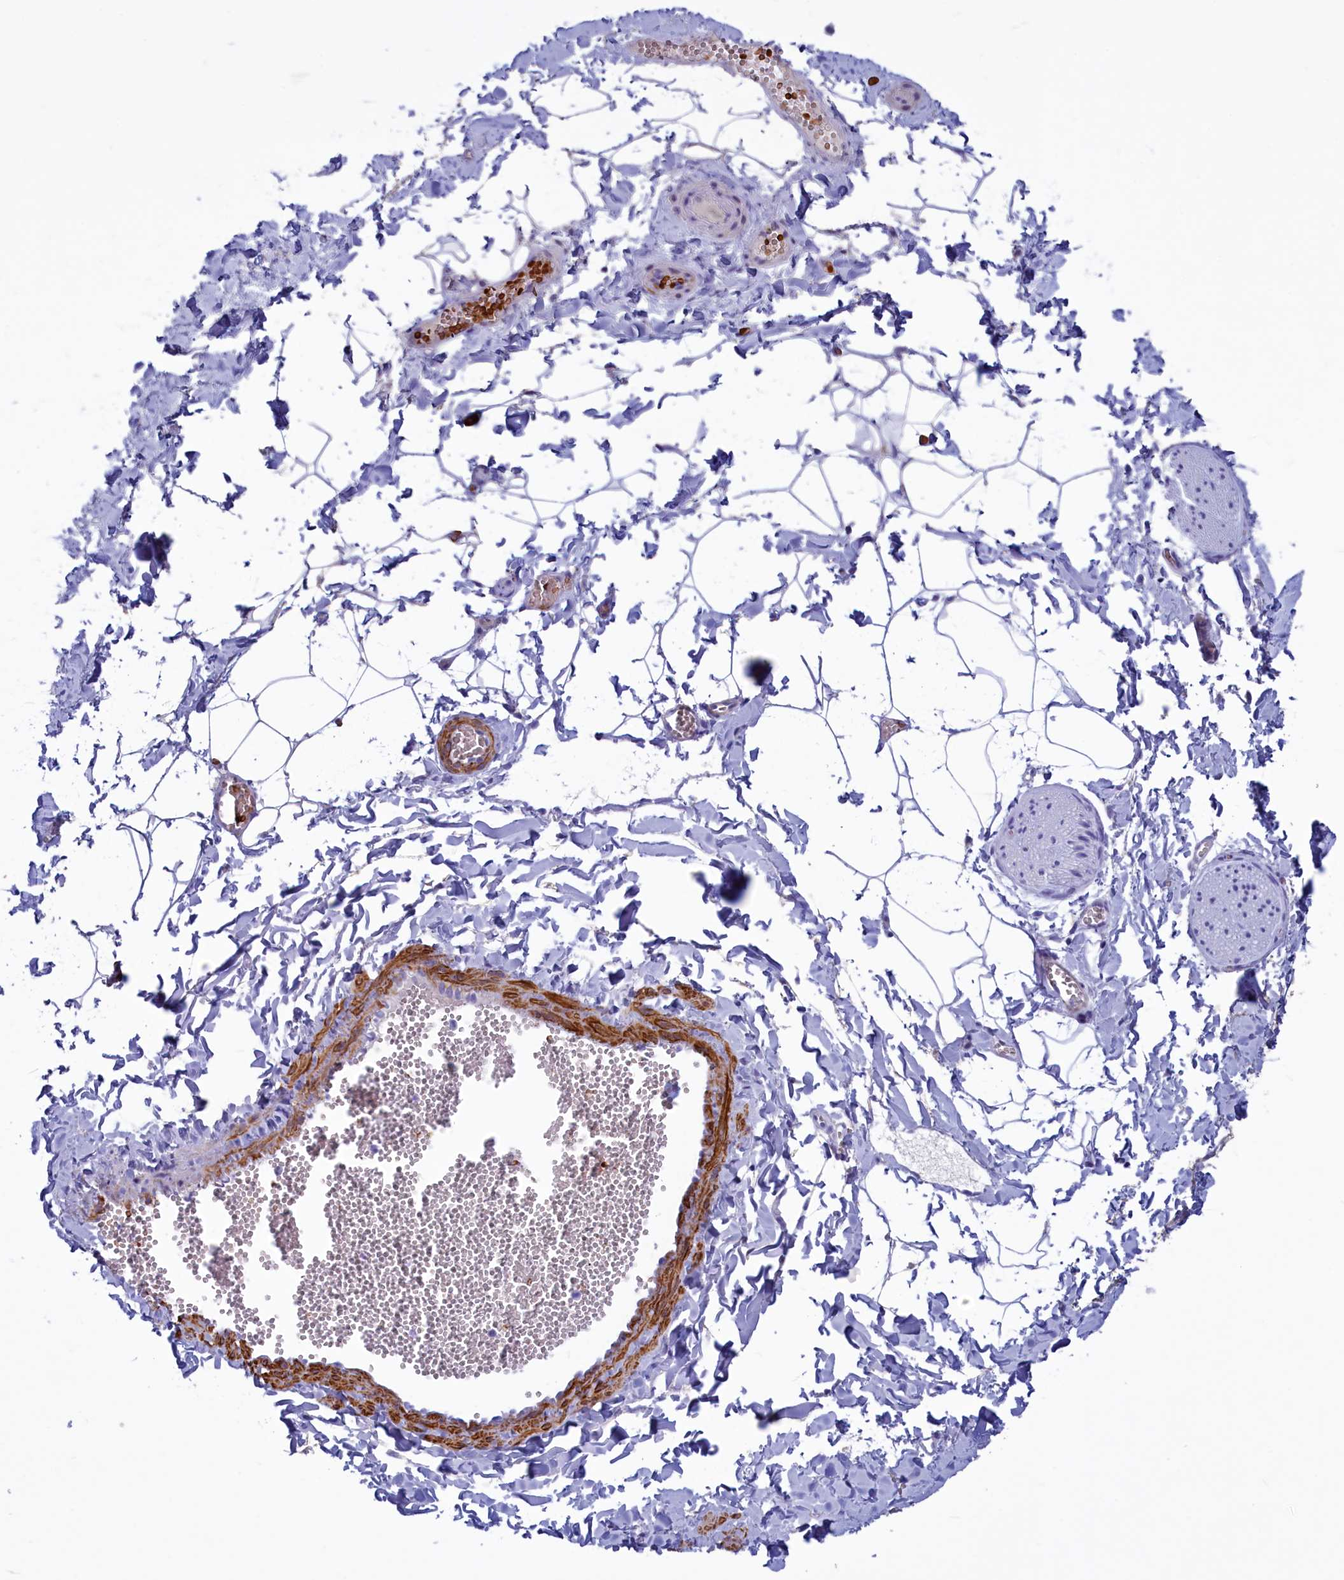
{"staining": {"intensity": "negative", "quantity": "none", "location": "none"}, "tissue": "adipose tissue", "cell_type": "Adipocytes", "image_type": "normal", "snomed": [{"axis": "morphology", "description": "Normal tissue, NOS"}, {"axis": "topography", "description": "Gallbladder"}, {"axis": "topography", "description": "Peripheral nerve tissue"}], "caption": "The micrograph reveals no significant expression in adipocytes of adipose tissue.", "gene": "GAPDHS", "patient": {"sex": "male", "age": 38}}